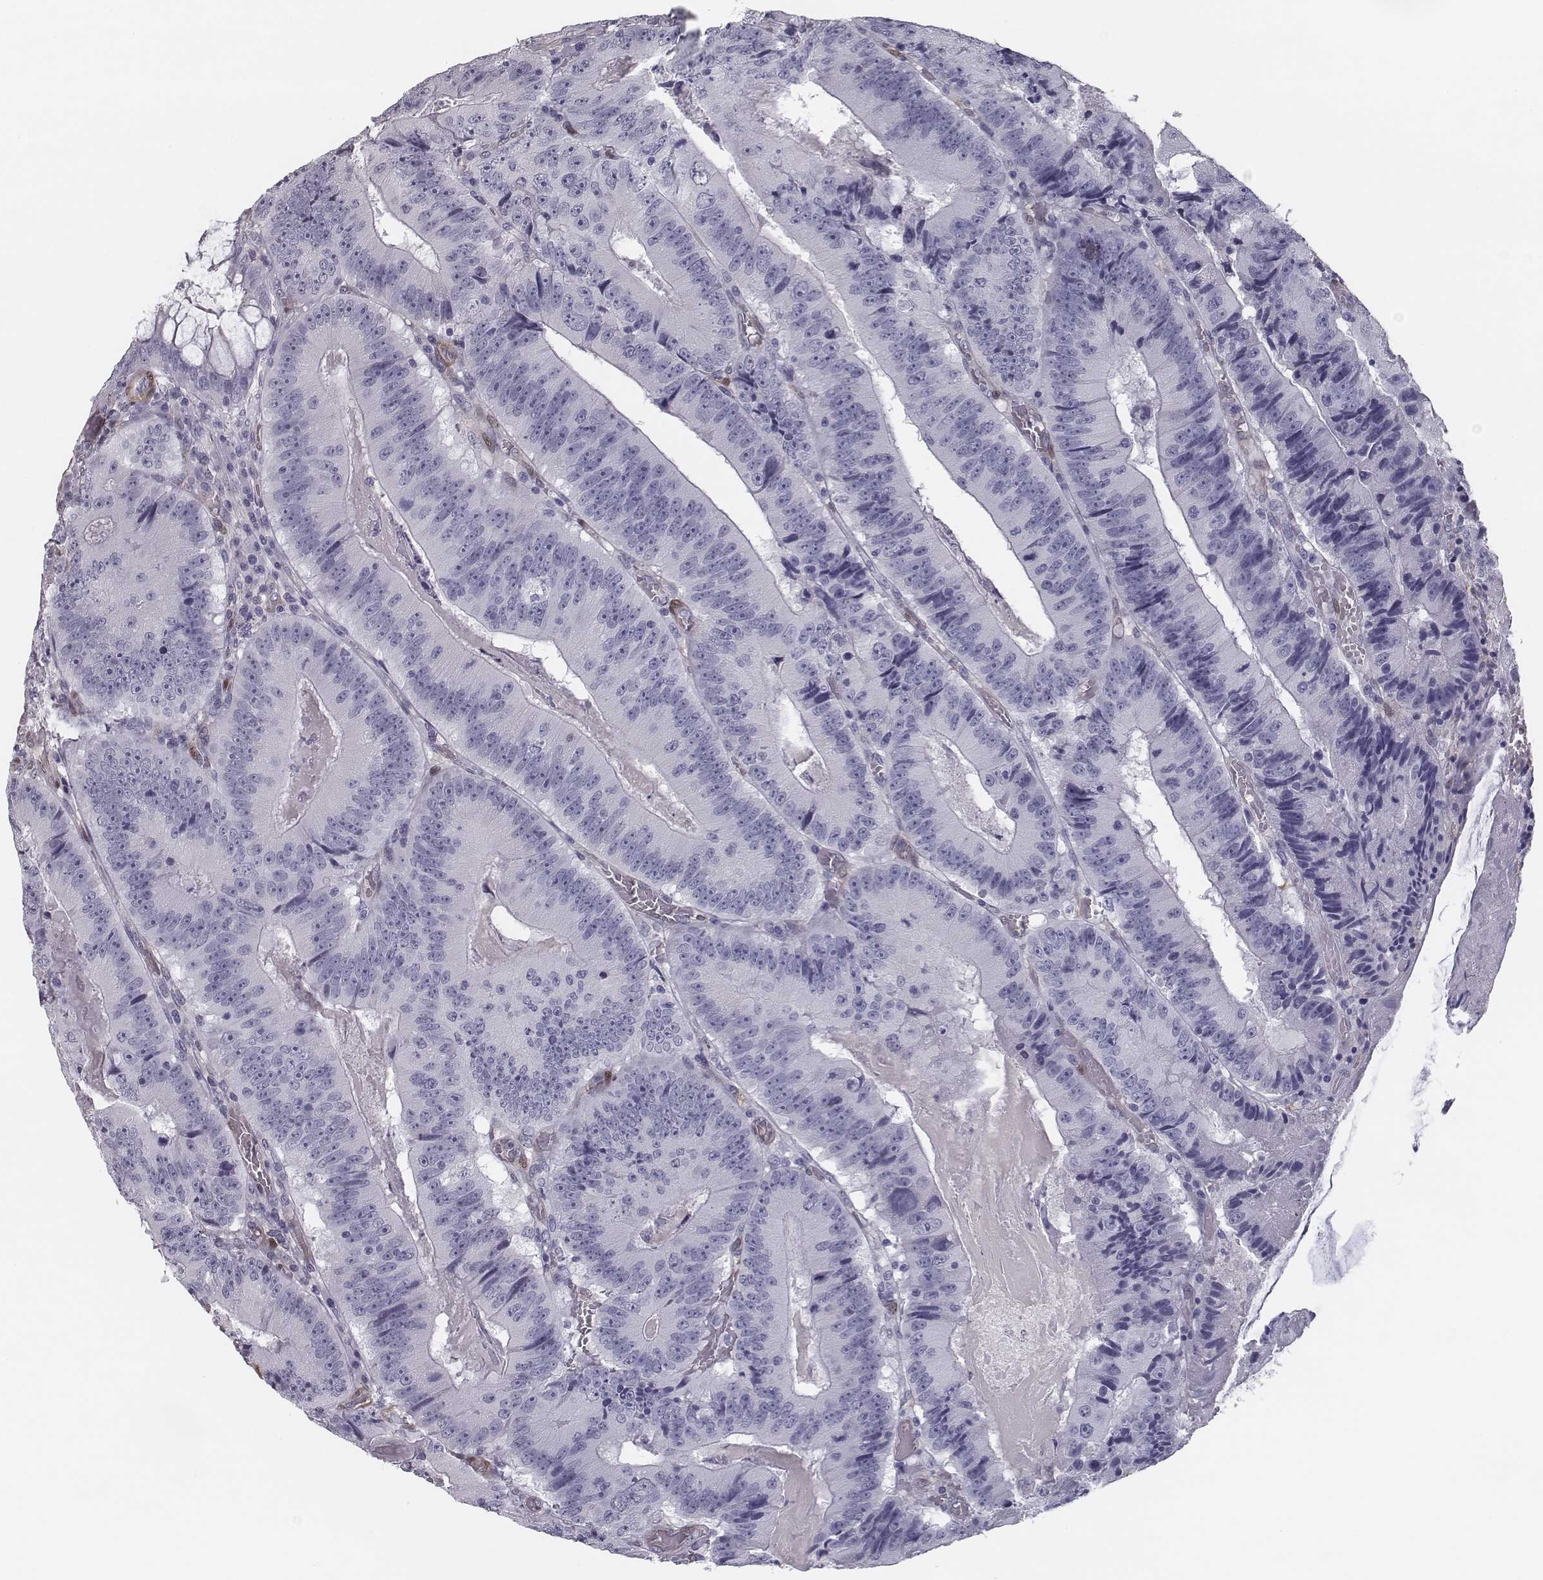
{"staining": {"intensity": "negative", "quantity": "none", "location": "none"}, "tissue": "colorectal cancer", "cell_type": "Tumor cells", "image_type": "cancer", "snomed": [{"axis": "morphology", "description": "Adenocarcinoma, NOS"}, {"axis": "topography", "description": "Colon"}], "caption": "Adenocarcinoma (colorectal) was stained to show a protein in brown. There is no significant staining in tumor cells.", "gene": "ISYNA1", "patient": {"sex": "female", "age": 86}}